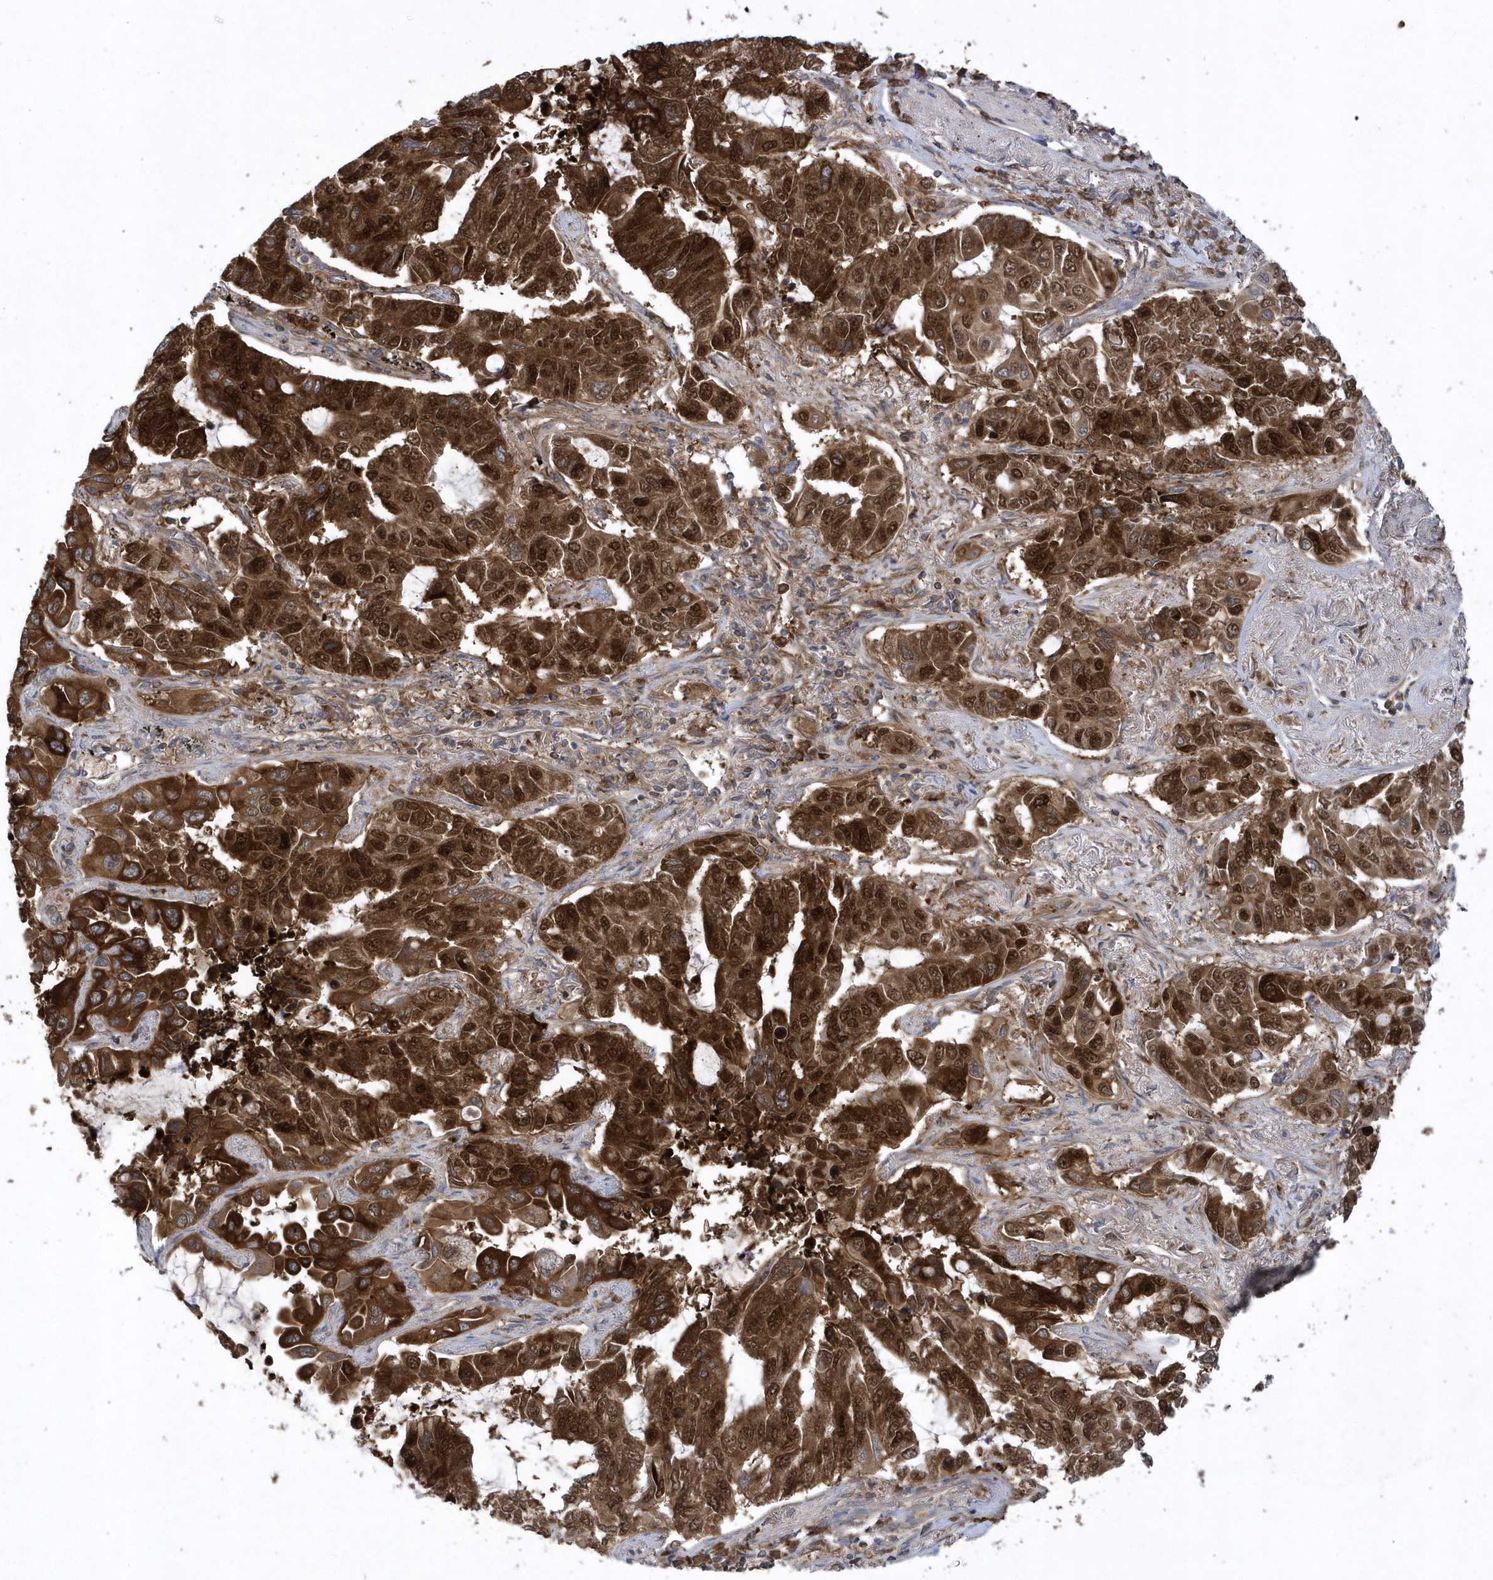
{"staining": {"intensity": "strong", "quantity": ">75%", "location": "cytoplasmic/membranous,nuclear"}, "tissue": "lung cancer", "cell_type": "Tumor cells", "image_type": "cancer", "snomed": [{"axis": "morphology", "description": "Adenocarcinoma, NOS"}, {"axis": "topography", "description": "Lung"}], "caption": "Strong cytoplasmic/membranous and nuclear protein expression is identified in approximately >75% of tumor cells in adenocarcinoma (lung).", "gene": "PAICS", "patient": {"sex": "male", "age": 64}}